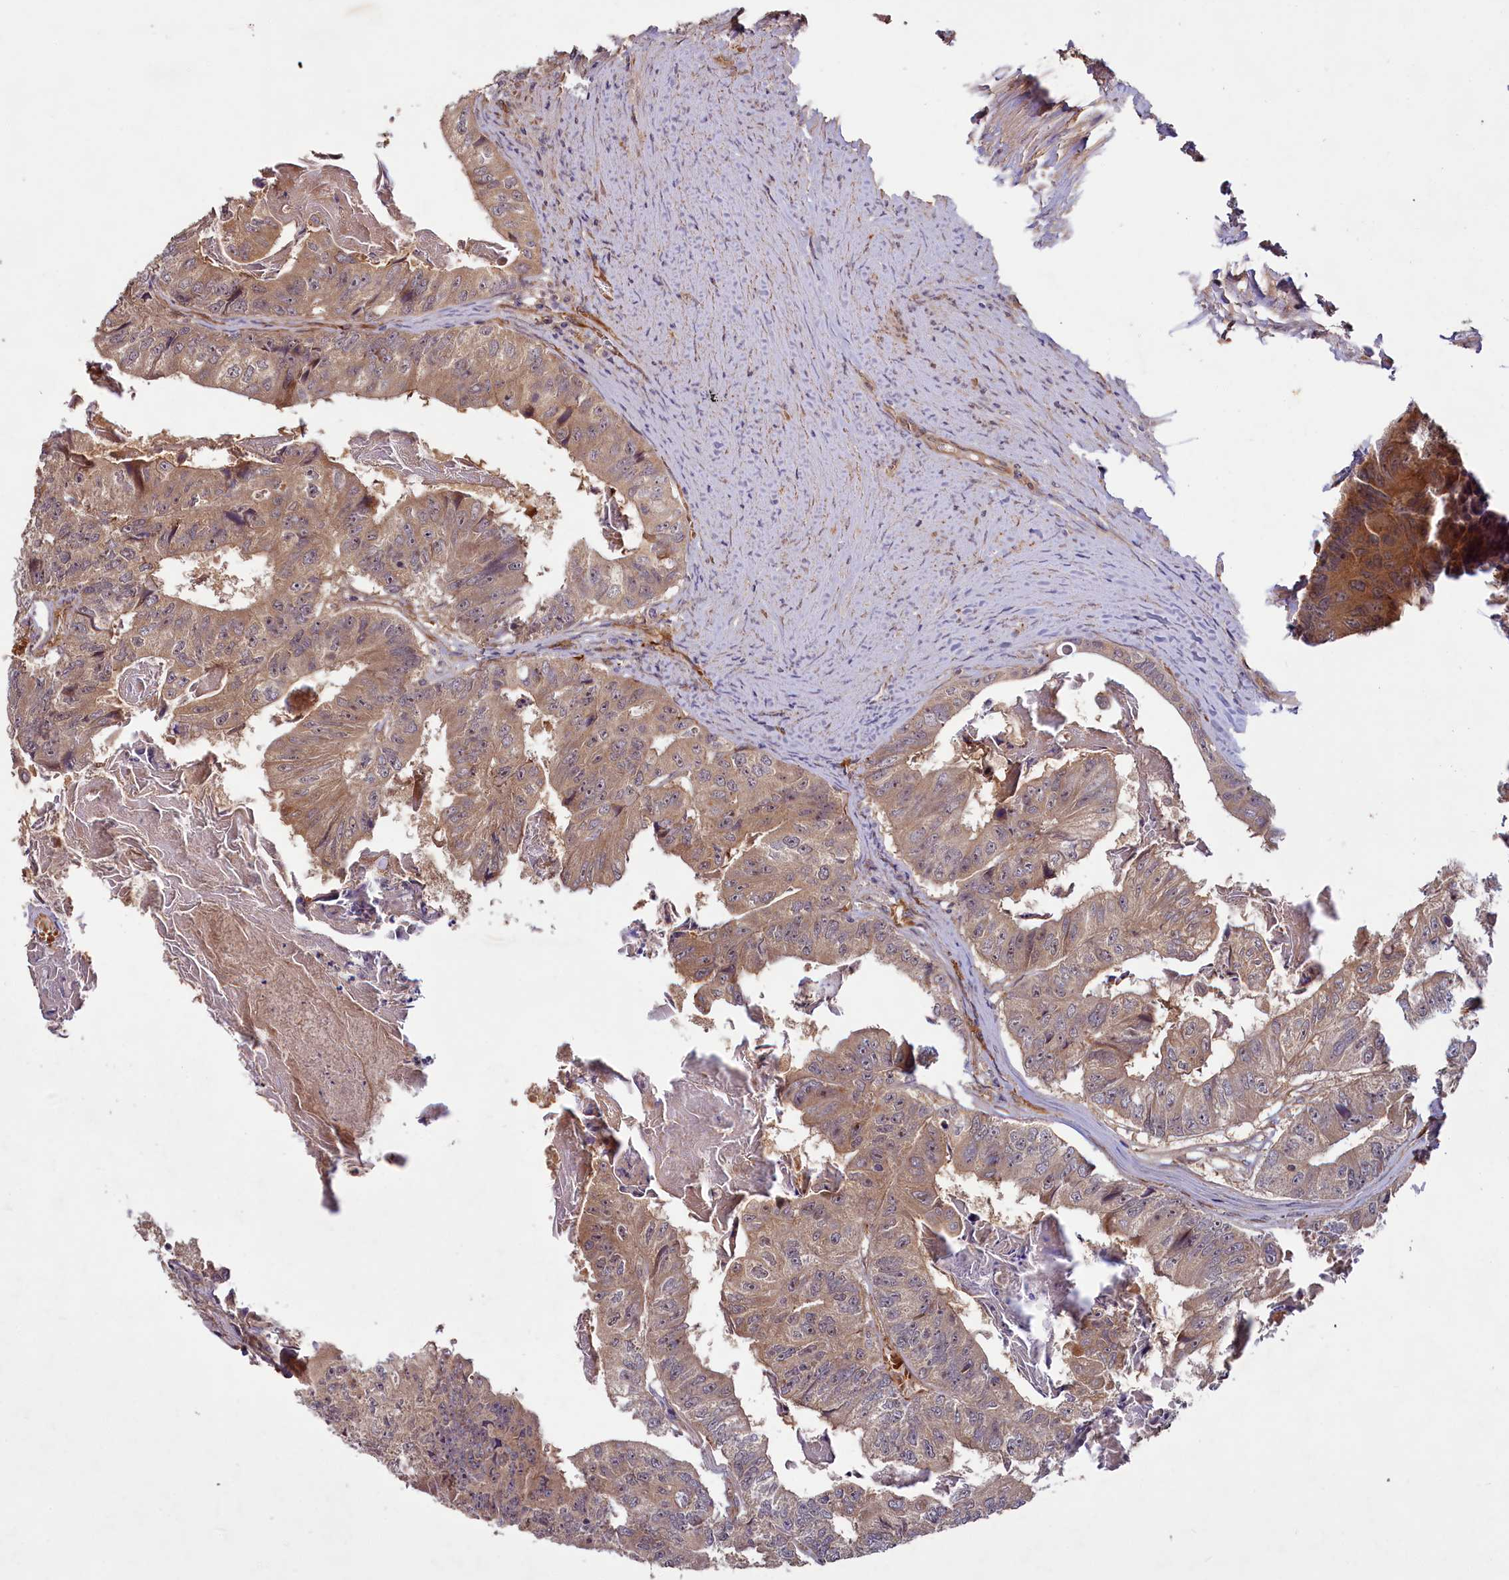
{"staining": {"intensity": "moderate", "quantity": ">75%", "location": "cytoplasmic/membranous"}, "tissue": "colorectal cancer", "cell_type": "Tumor cells", "image_type": "cancer", "snomed": [{"axis": "morphology", "description": "Adenocarcinoma, NOS"}, {"axis": "topography", "description": "Colon"}], "caption": "IHC photomicrograph of neoplastic tissue: colorectal cancer stained using IHC exhibits medium levels of moderate protein expression localized specifically in the cytoplasmic/membranous of tumor cells, appearing as a cytoplasmic/membranous brown color.", "gene": "PKN2", "patient": {"sex": "female", "age": 67}}